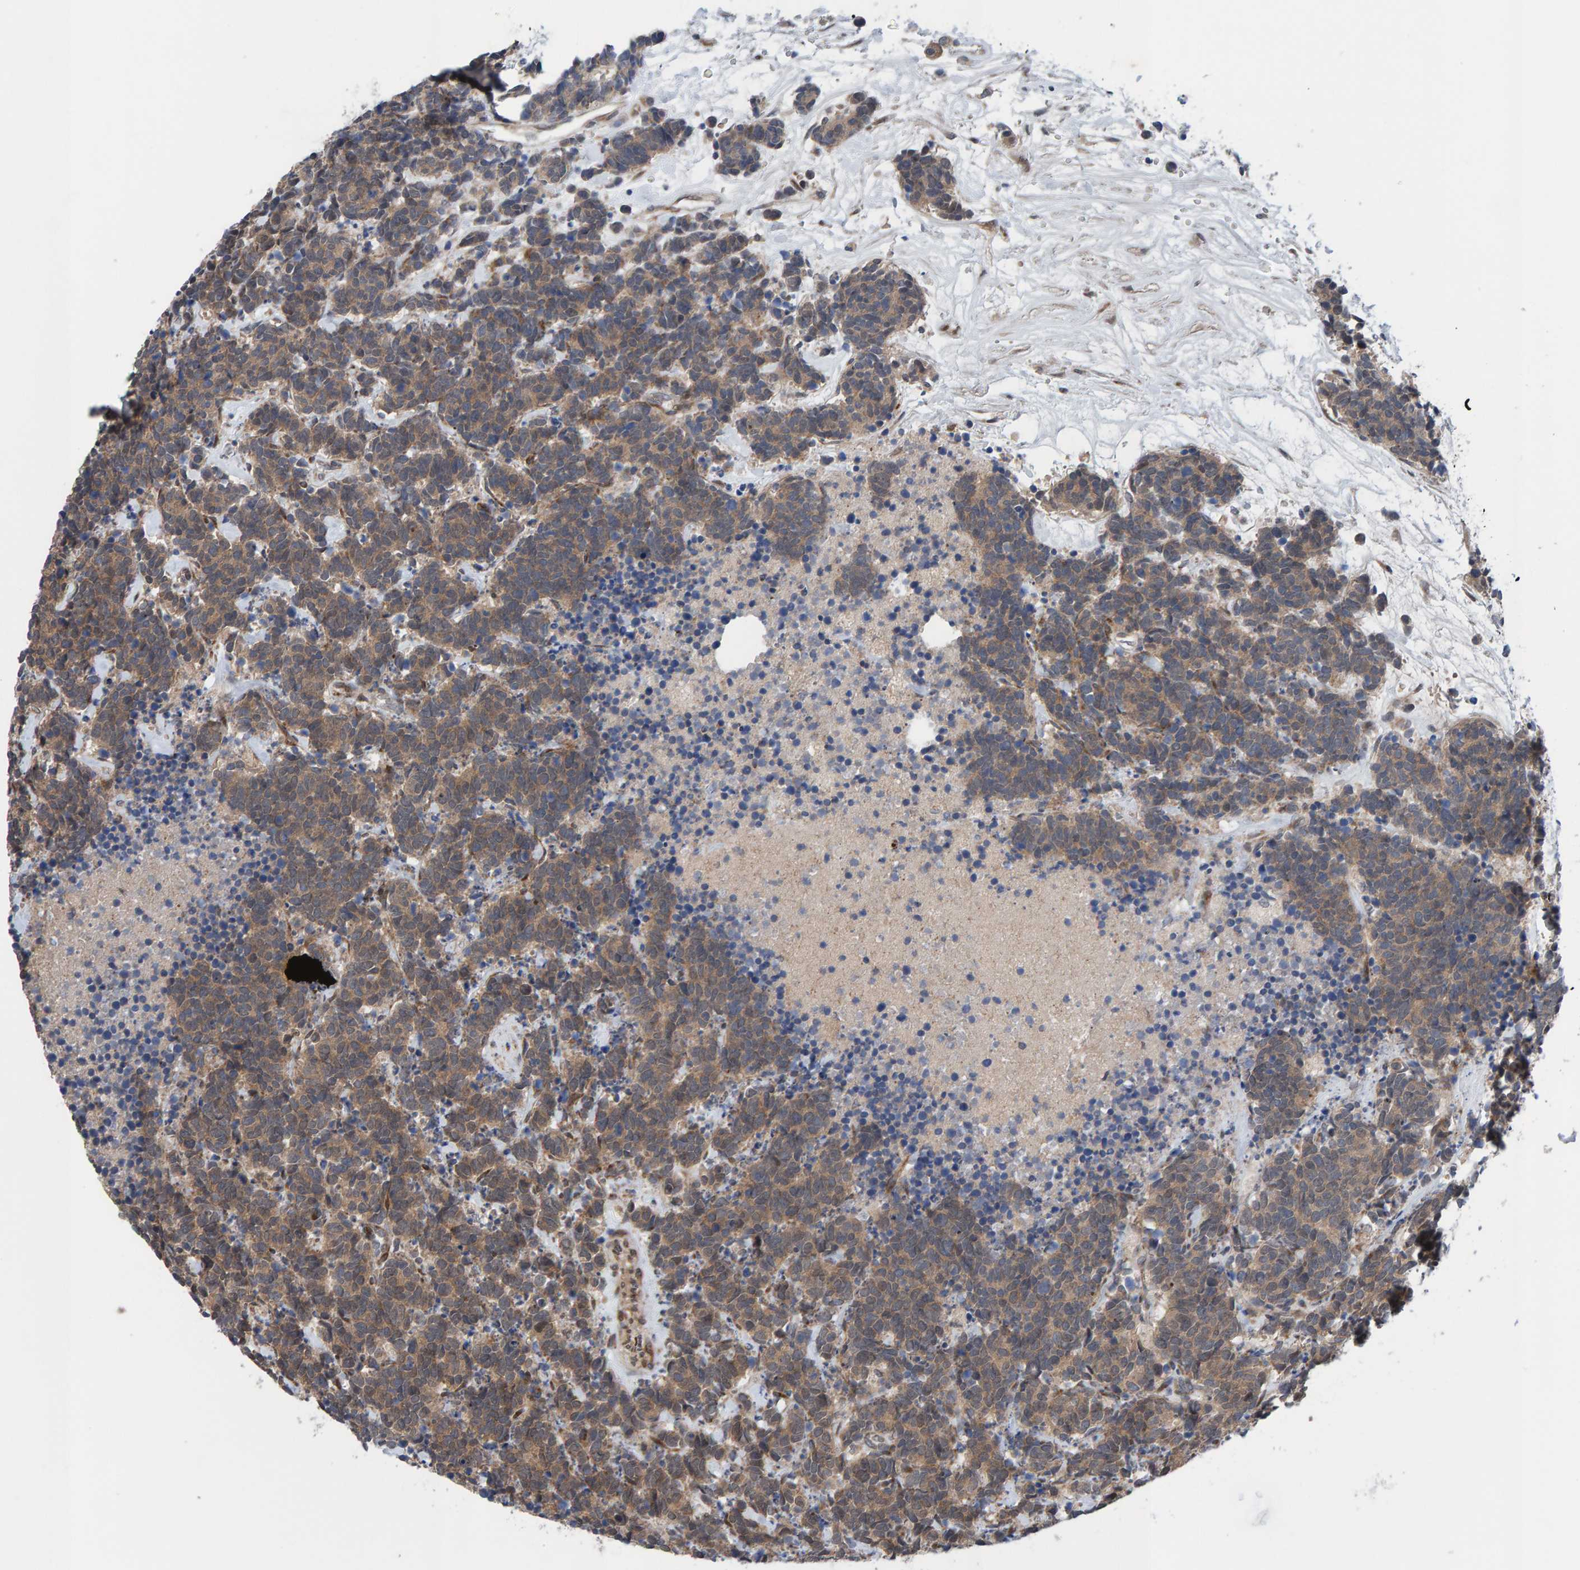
{"staining": {"intensity": "moderate", "quantity": ">75%", "location": "cytoplasmic/membranous"}, "tissue": "carcinoid", "cell_type": "Tumor cells", "image_type": "cancer", "snomed": [{"axis": "morphology", "description": "Carcinoma, NOS"}, {"axis": "morphology", "description": "Carcinoid, malignant, NOS"}, {"axis": "topography", "description": "Urinary bladder"}], "caption": "Carcinoma tissue shows moderate cytoplasmic/membranous staining in about >75% of tumor cells (Brightfield microscopy of DAB IHC at high magnification).", "gene": "MFSD6L", "patient": {"sex": "male", "age": 57}}